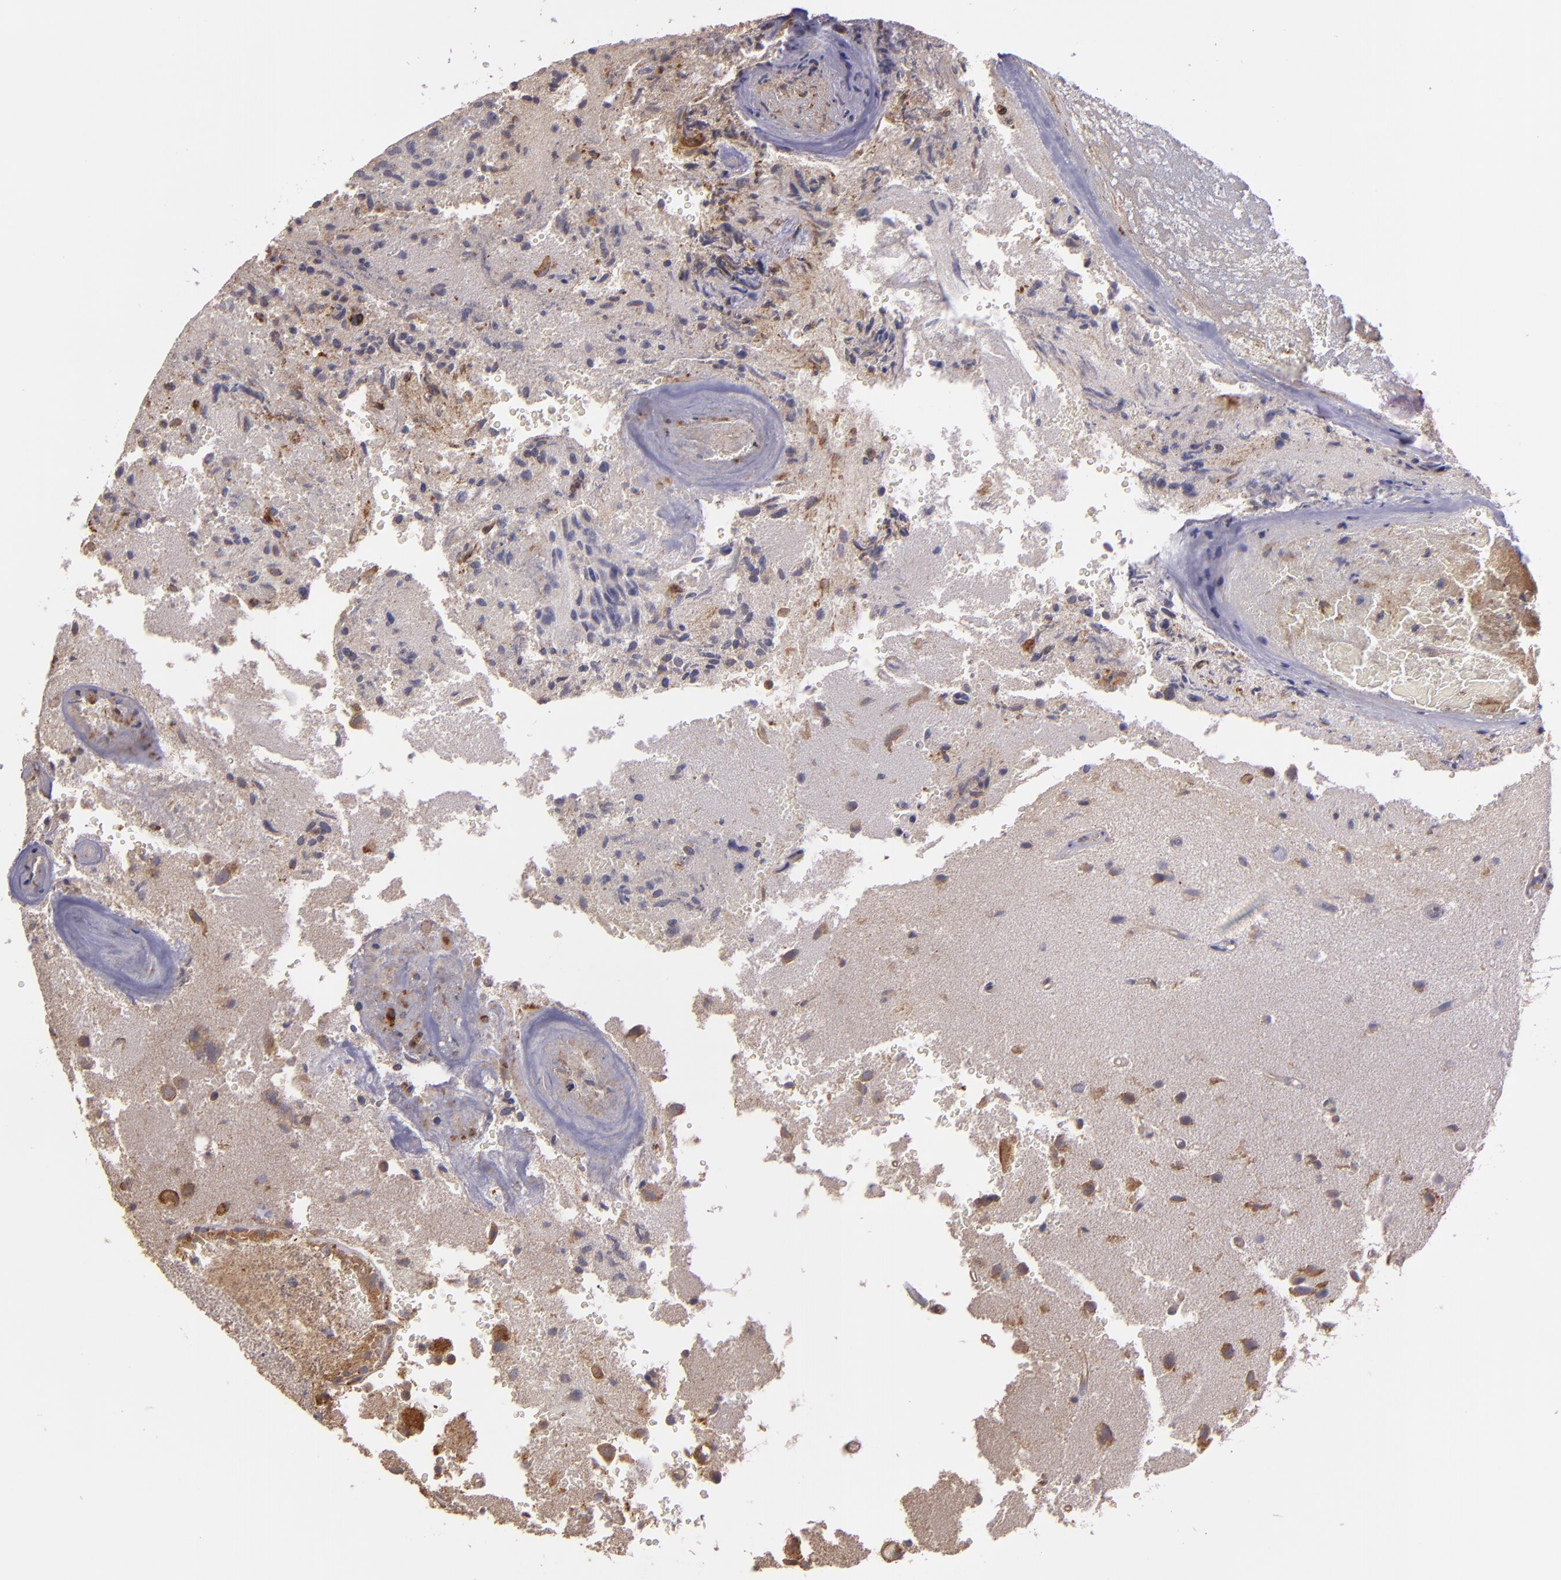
{"staining": {"intensity": "strong", "quantity": ">75%", "location": "cytoplasmic/membranous"}, "tissue": "glioma", "cell_type": "Tumor cells", "image_type": "cancer", "snomed": [{"axis": "morphology", "description": "Normal tissue, NOS"}, {"axis": "morphology", "description": "Glioma, malignant, High grade"}, {"axis": "topography", "description": "Cerebral cortex"}], "caption": "Malignant glioma (high-grade) stained for a protein (brown) reveals strong cytoplasmic/membranous positive staining in approximately >75% of tumor cells.", "gene": "ECE1", "patient": {"sex": "male", "age": 75}}